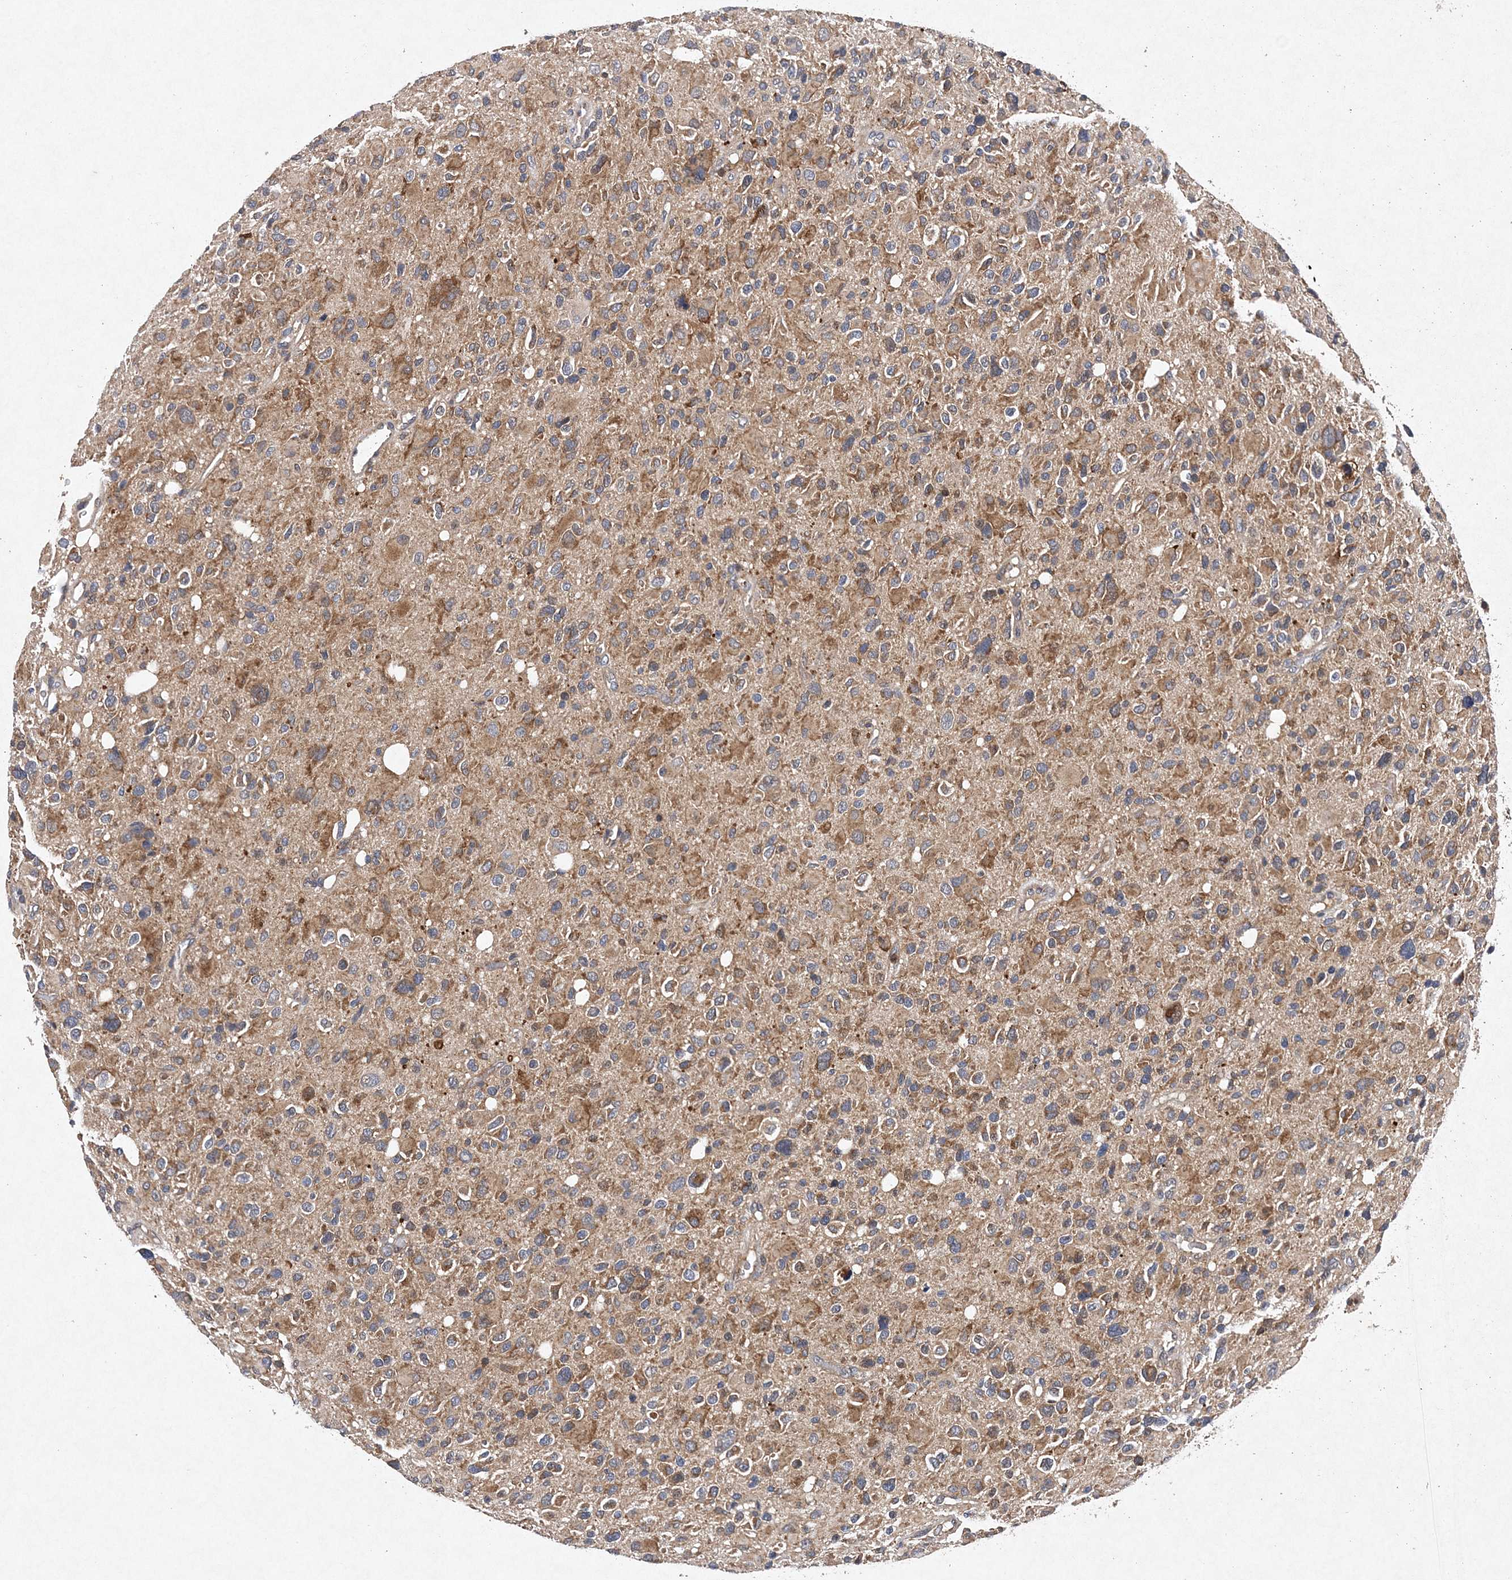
{"staining": {"intensity": "moderate", "quantity": "25%-75%", "location": "cytoplasmic/membranous"}, "tissue": "glioma", "cell_type": "Tumor cells", "image_type": "cancer", "snomed": [{"axis": "morphology", "description": "Glioma, malignant, High grade"}, {"axis": "topography", "description": "Brain"}], "caption": "Immunohistochemical staining of human malignant glioma (high-grade) demonstrates medium levels of moderate cytoplasmic/membranous protein positivity in approximately 25%-75% of tumor cells.", "gene": "PROSER1", "patient": {"sex": "male", "age": 48}}